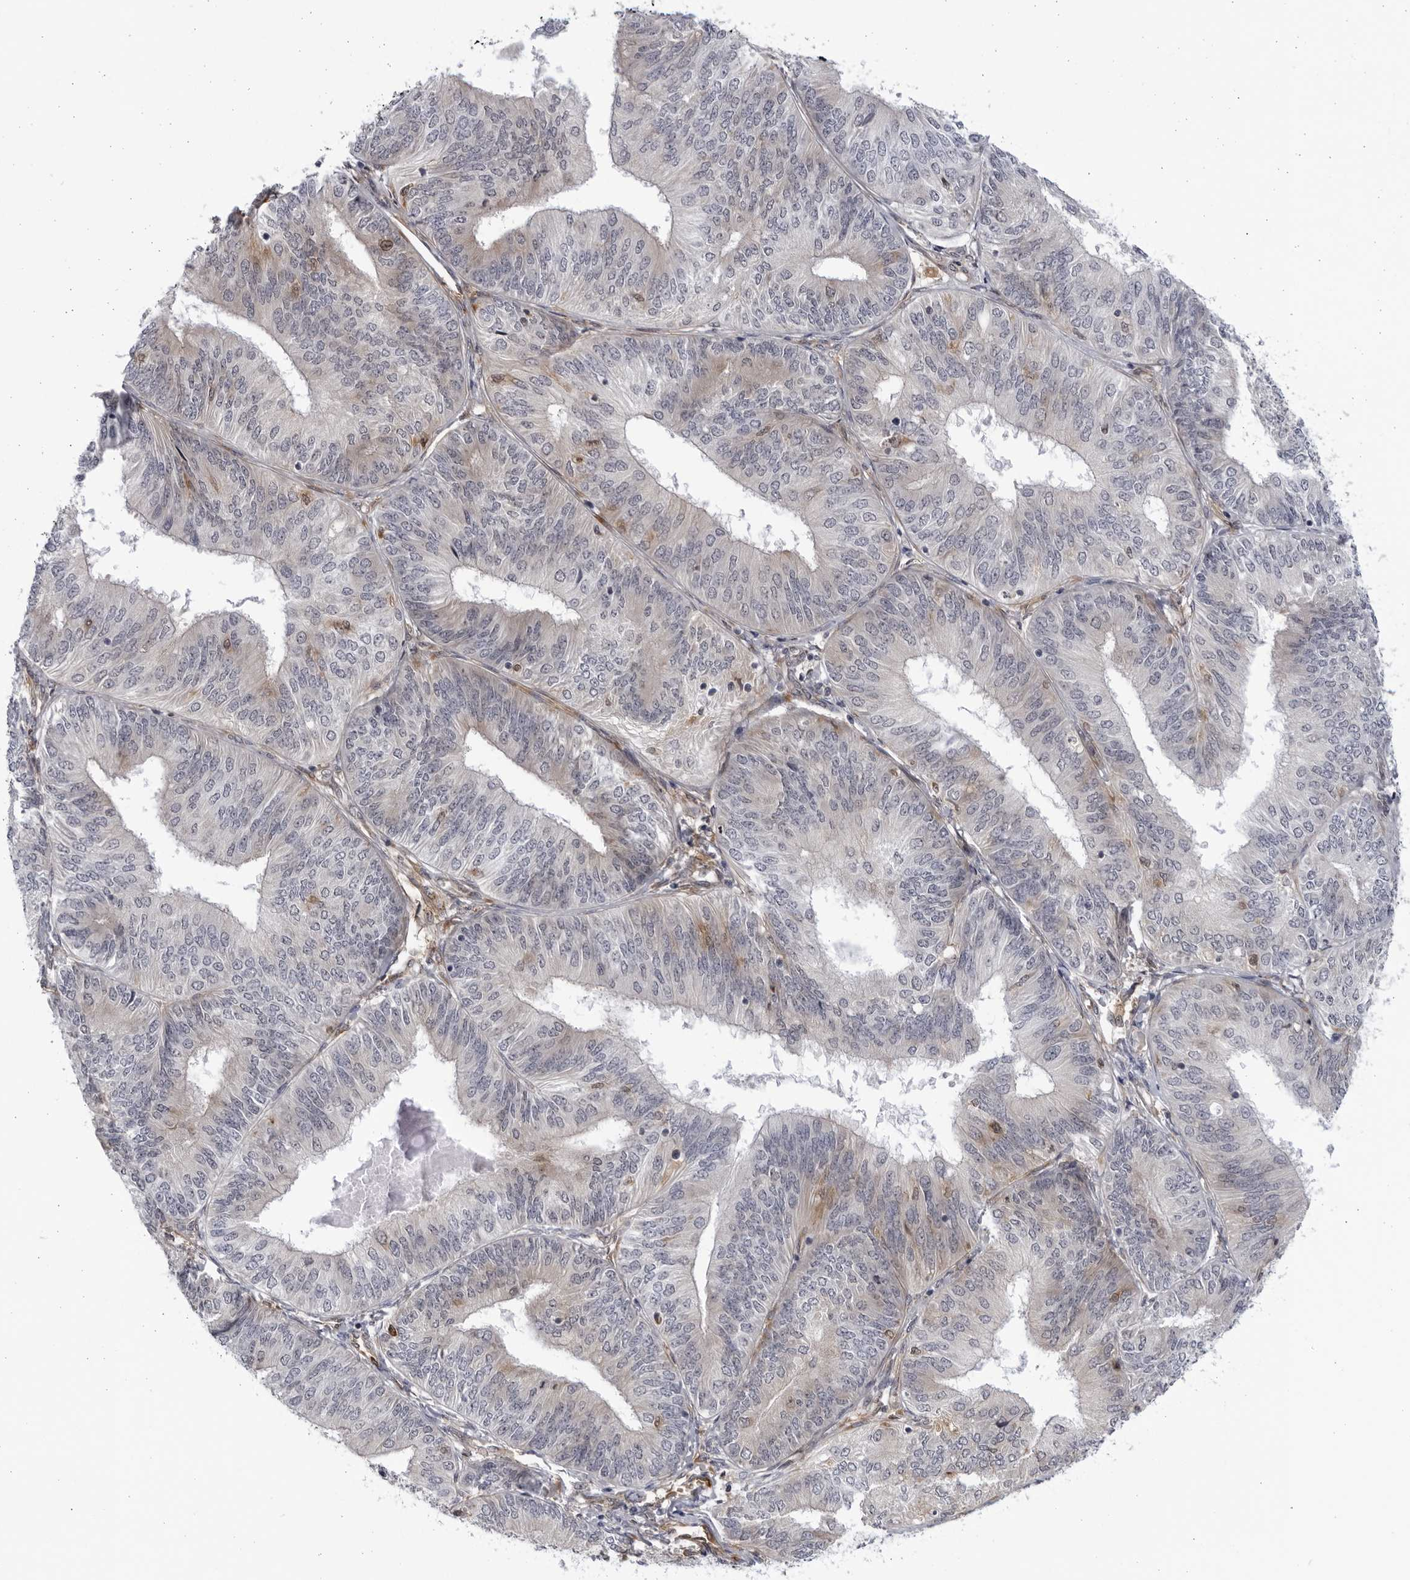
{"staining": {"intensity": "negative", "quantity": "none", "location": "none"}, "tissue": "endometrial cancer", "cell_type": "Tumor cells", "image_type": "cancer", "snomed": [{"axis": "morphology", "description": "Adenocarcinoma, NOS"}, {"axis": "topography", "description": "Endometrium"}], "caption": "Immunohistochemistry (IHC) of human endometrial adenocarcinoma shows no positivity in tumor cells.", "gene": "BMP2K", "patient": {"sex": "female", "age": 58}}